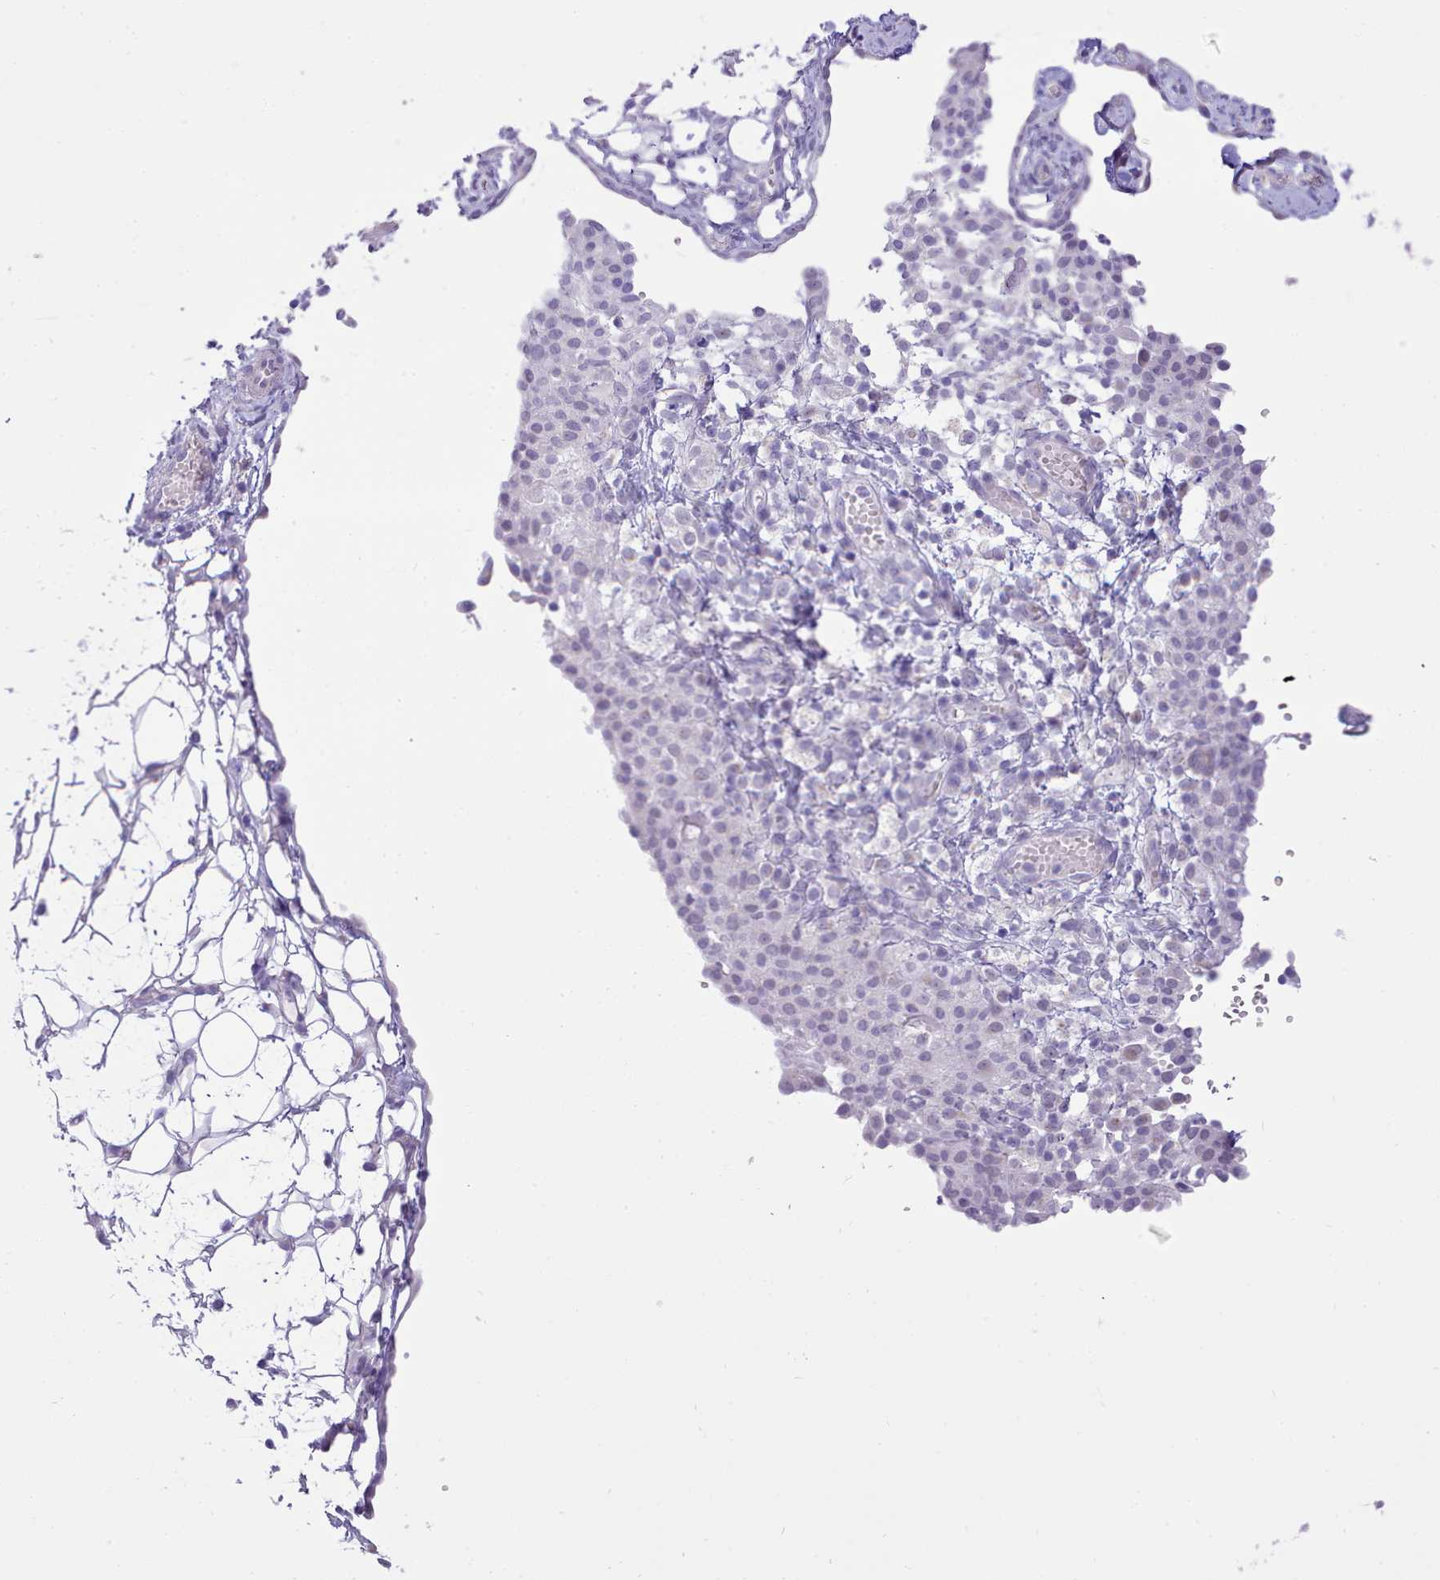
{"staining": {"intensity": "negative", "quantity": "none", "location": "none"}, "tissue": "ovarian cancer", "cell_type": "Tumor cells", "image_type": "cancer", "snomed": [{"axis": "morphology", "description": "Carcinoma, endometroid"}, {"axis": "topography", "description": "Ovary"}], "caption": "Protein analysis of ovarian endometroid carcinoma shows no significant positivity in tumor cells.", "gene": "LRRC37A", "patient": {"sex": "female", "age": 42}}